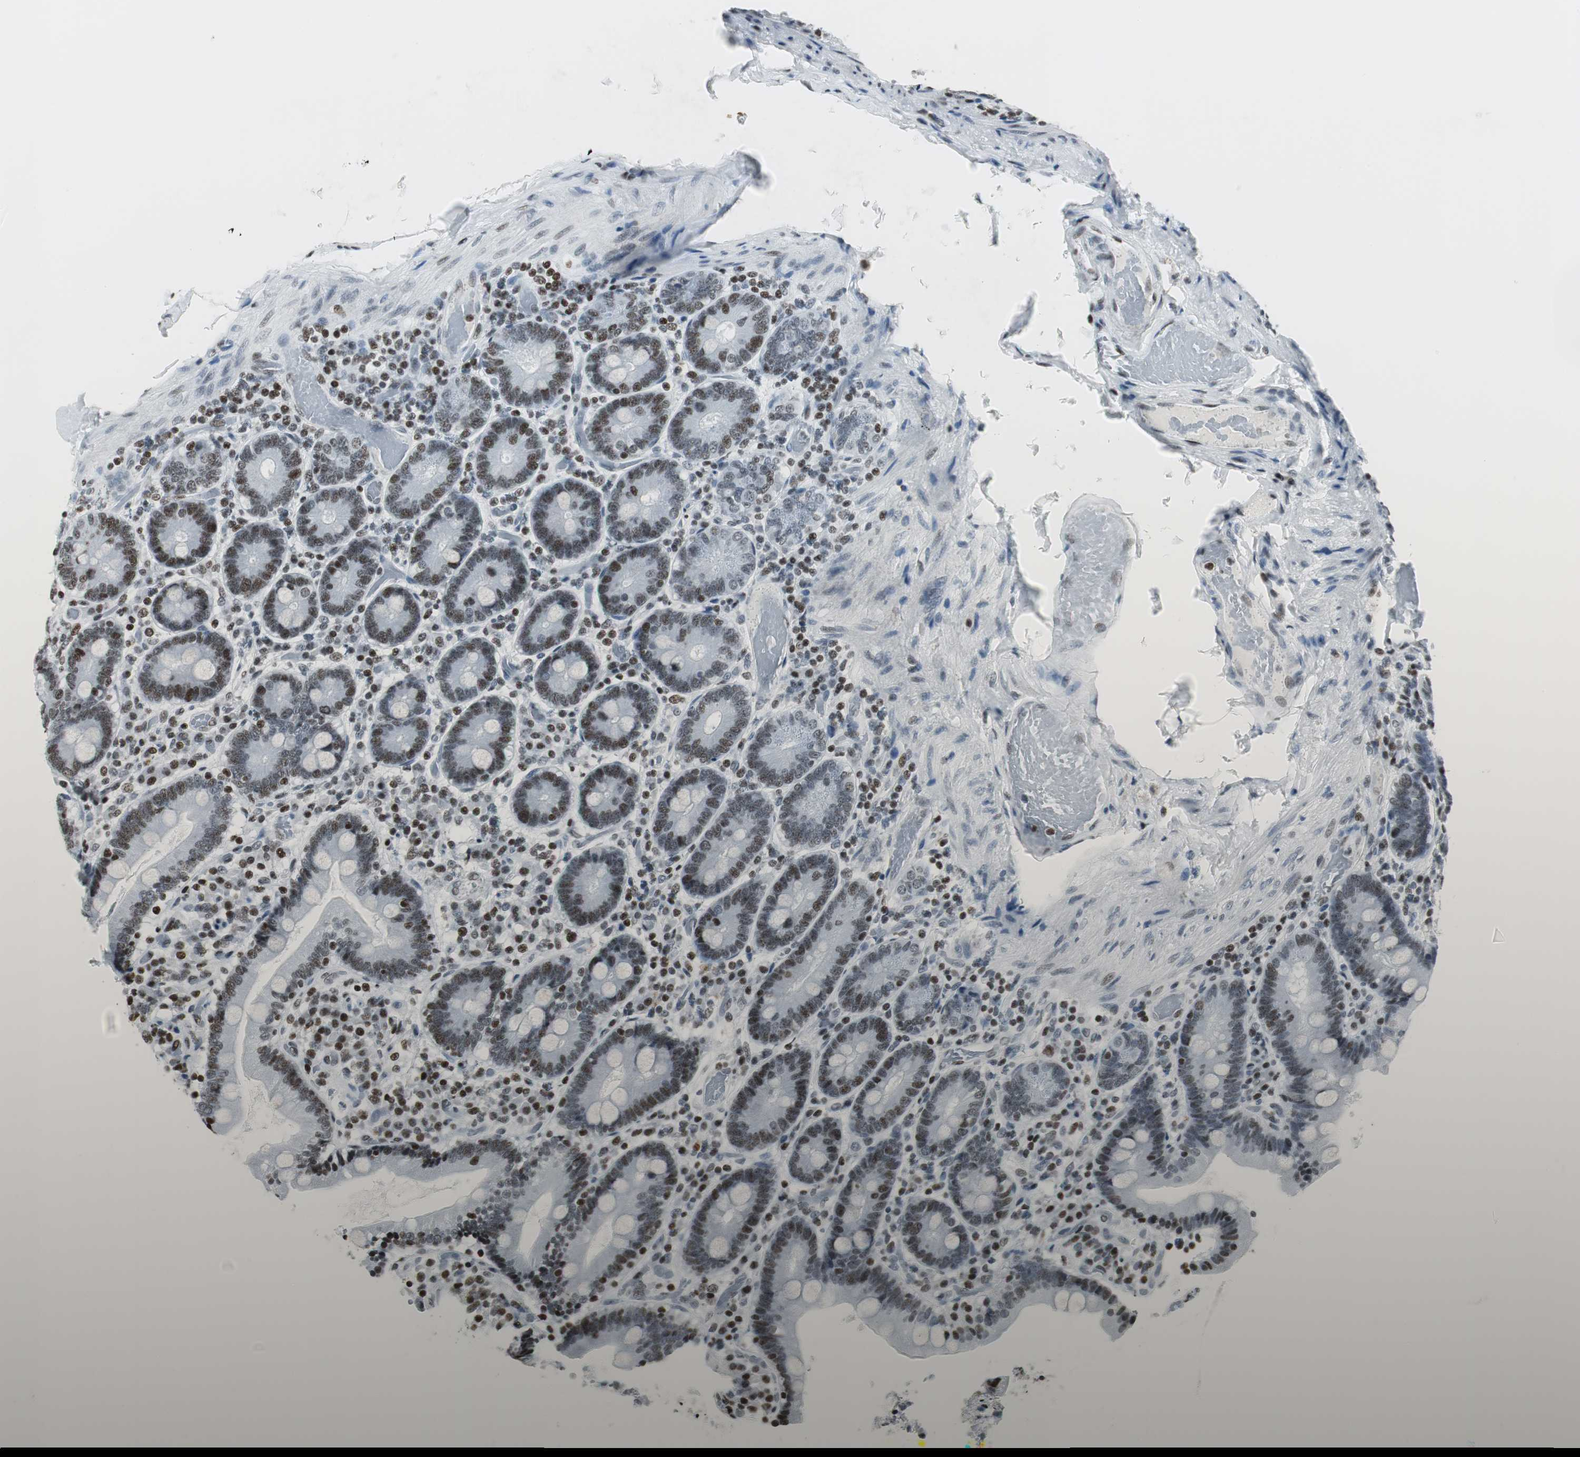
{"staining": {"intensity": "moderate", "quantity": ">75%", "location": "nuclear"}, "tissue": "duodenum", "cell_type": "Glandular cells", "image_type": "normal", "snomed": [{"axis": "morphology", "description": "Normal tissue, NOS"}, {"axis": "topography", "description": "Duodenum"}], "caption": "The immunohistochemical stain highlights moderate nuclear expression in glandular cells of normal duodenum. (IHC, brightfield microscopy, high magnification).", "gene": "RBBP4", "patient": {"sex": "male", "age": 66}}